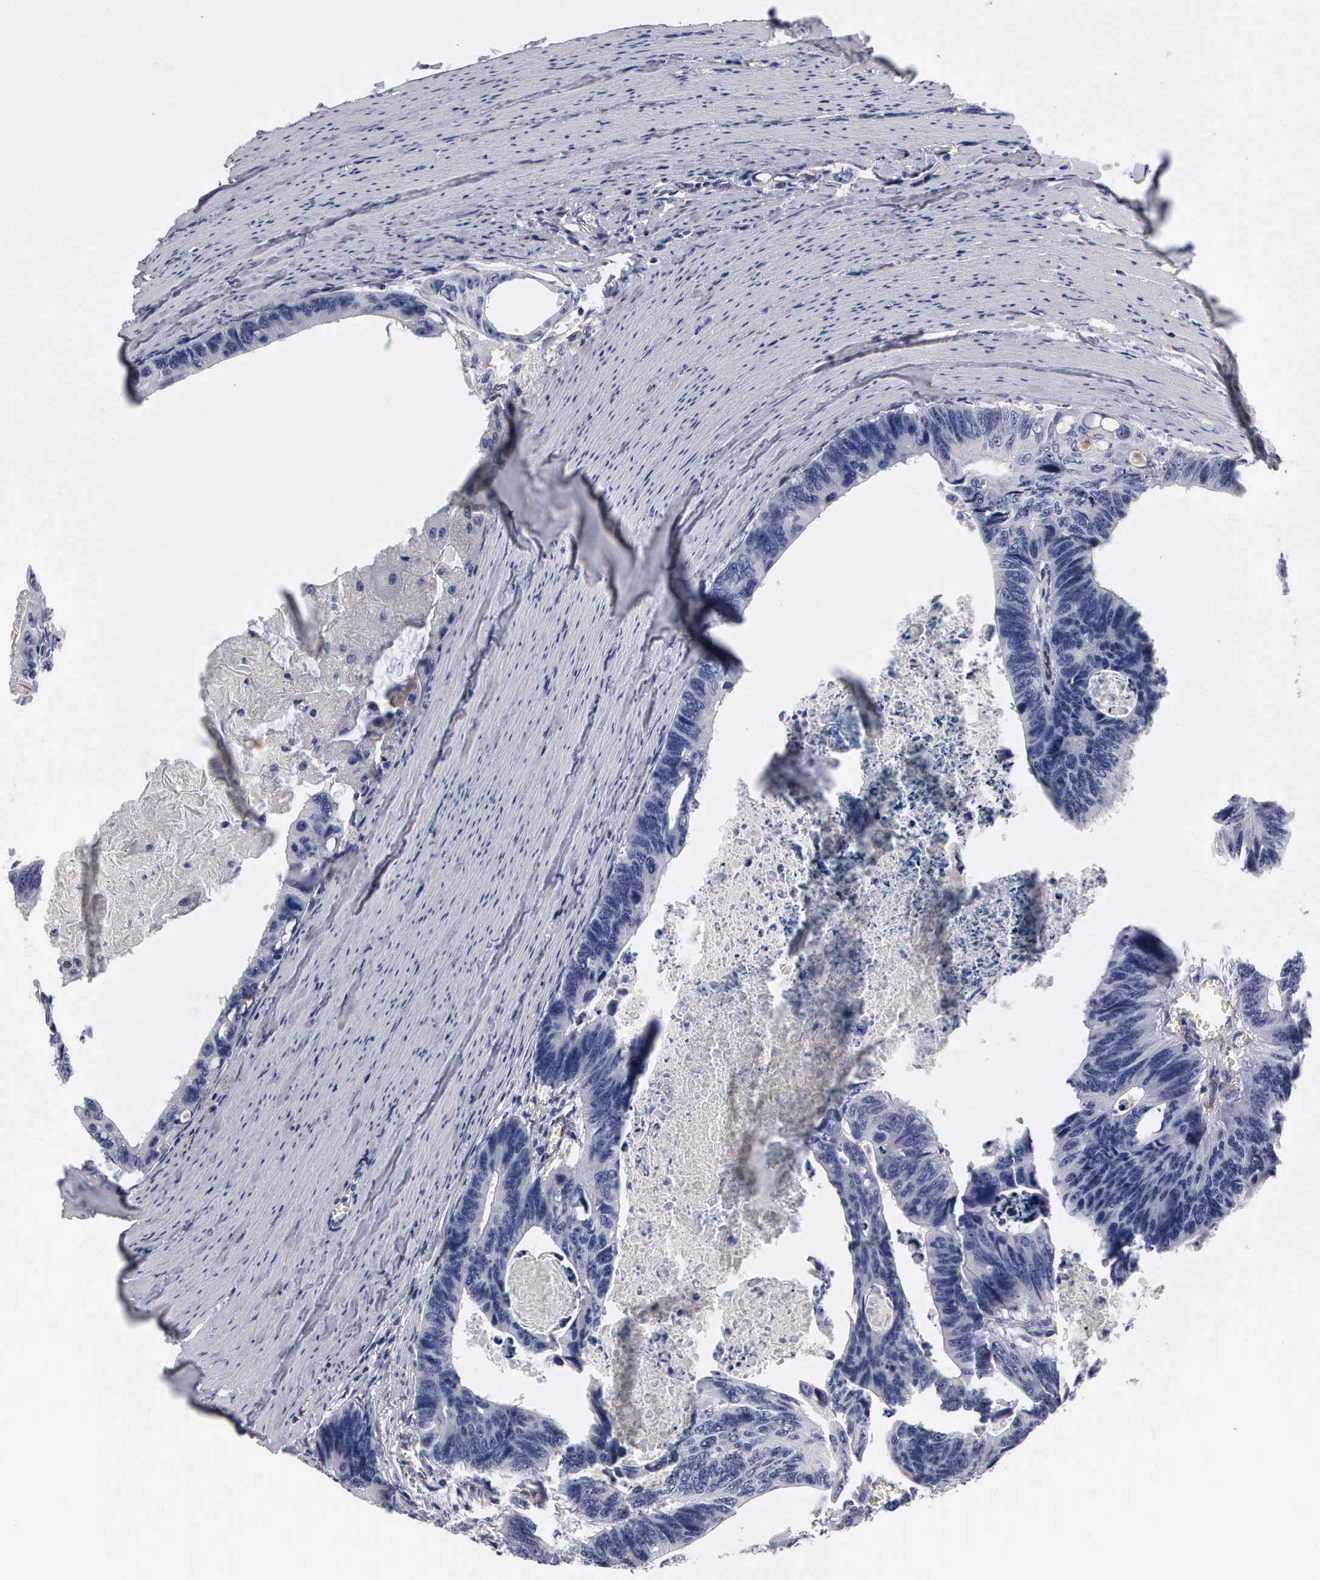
{"staining": {"intensity": "negative", "quantity": "none", "location": "none"}, "tissue": "colorectal cancer", "cell_type": "Tumor cells", "image_type": "cancer", "snomed": [{"axis": "morphology", "description": "Adenocarcinoma, NOS"}, {"axis": "topography", "description": "Colon"}], "caption": "Colorectal cancer (adenocarcinoma) was stained to show a protein in brown. There is no significant positivity in tumor cells.", "gene": "RDX", "patient": {"sex": "female", "age": 55}}